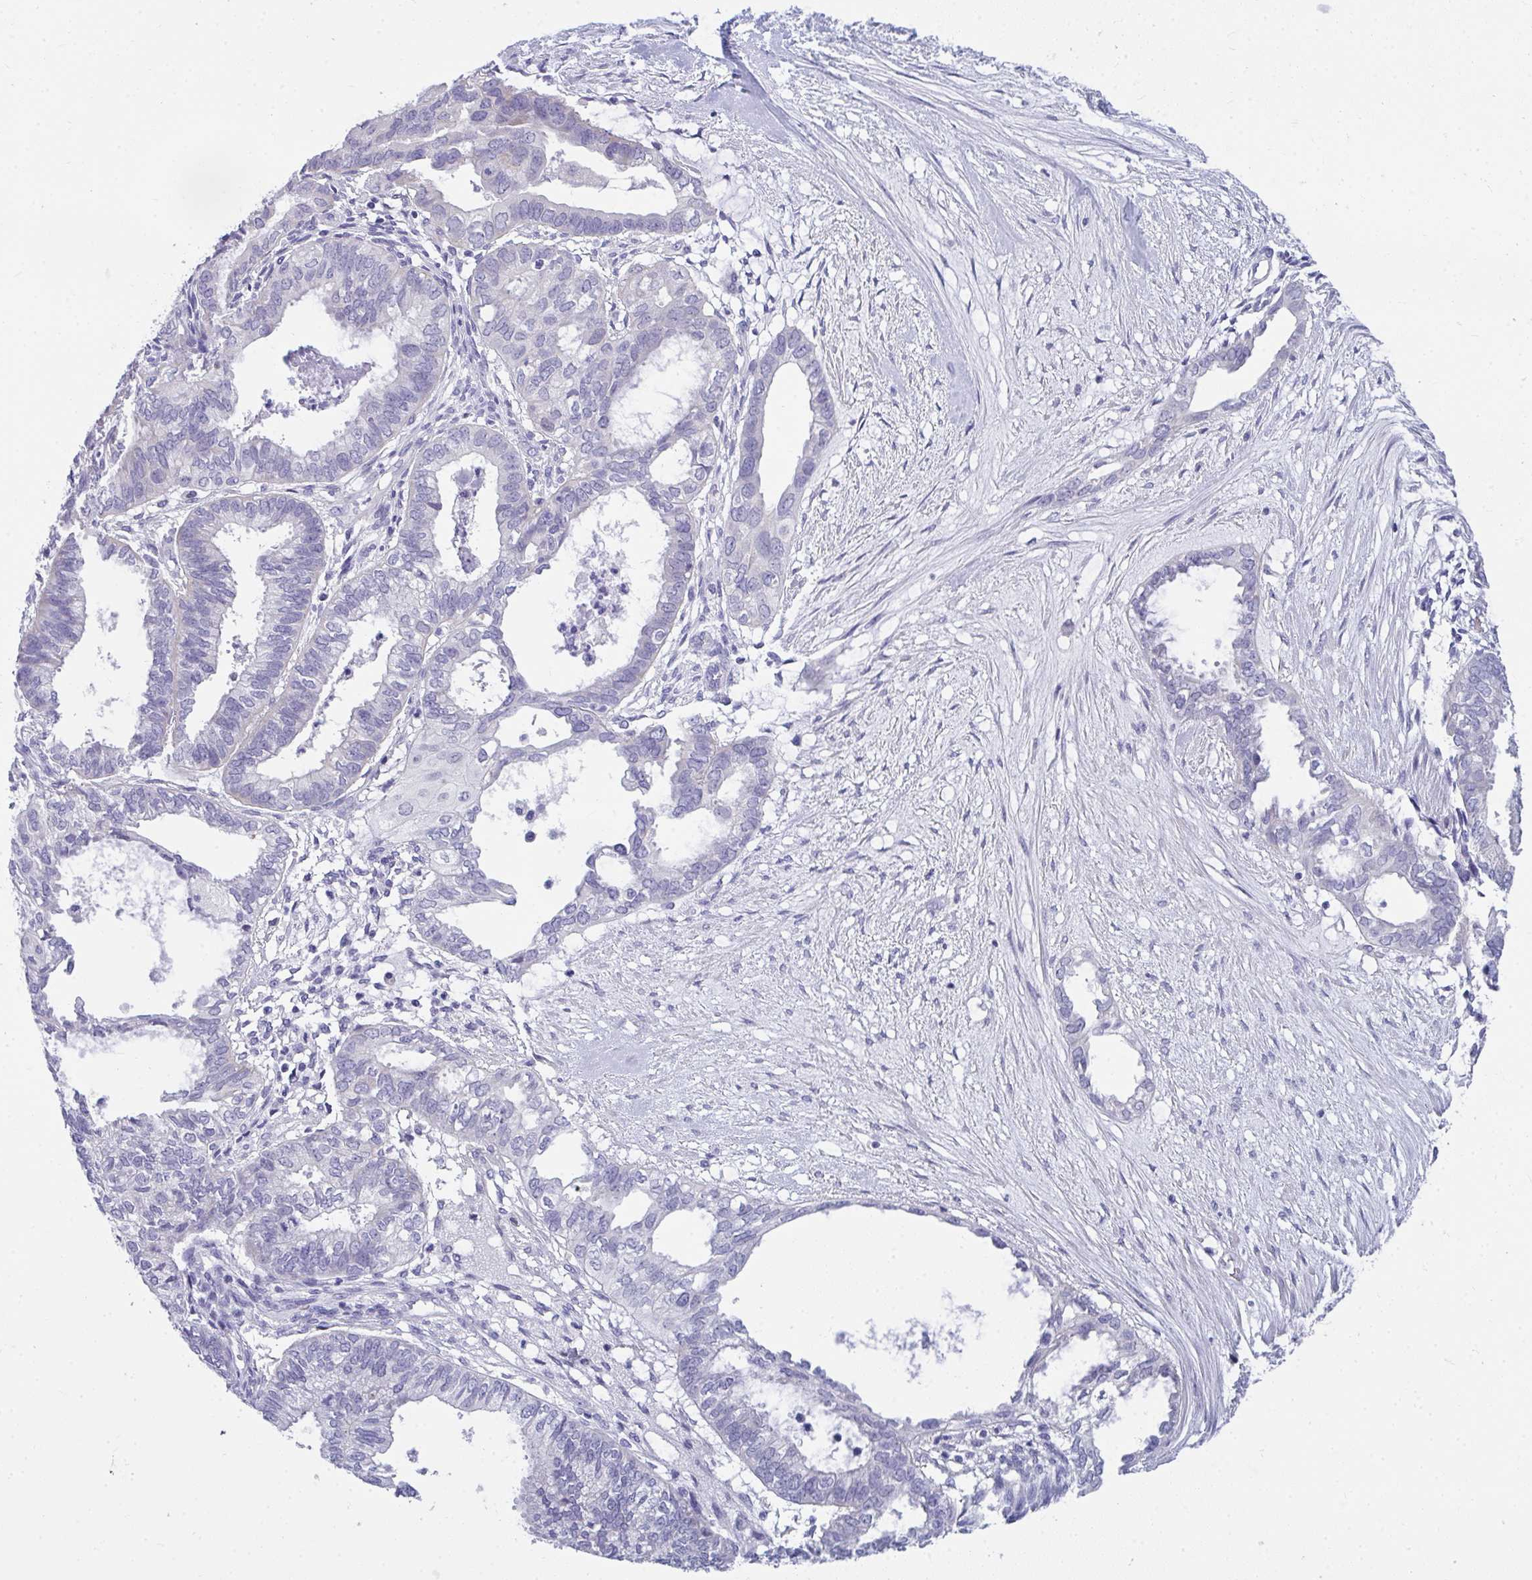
{"staining": {"intensity": "negative", "quantity": "none", "location": "none"}, "tissue": "ovarian cancer", "cell_type": "Tumor cells", "image_type": "cancer", "snomed": [{"axis": "morphology", "description": "Carcinoma, endometroid"}, {"axis": "topography", "description": "Ovary"}], "caption": "IHC image of human ovarian endometroid carcinoma stained for a protein (brown), which demonstrates no positivity in tumor cells.", "gene": "TSBP1", "patient": {"sex": "female", "age": 64}}